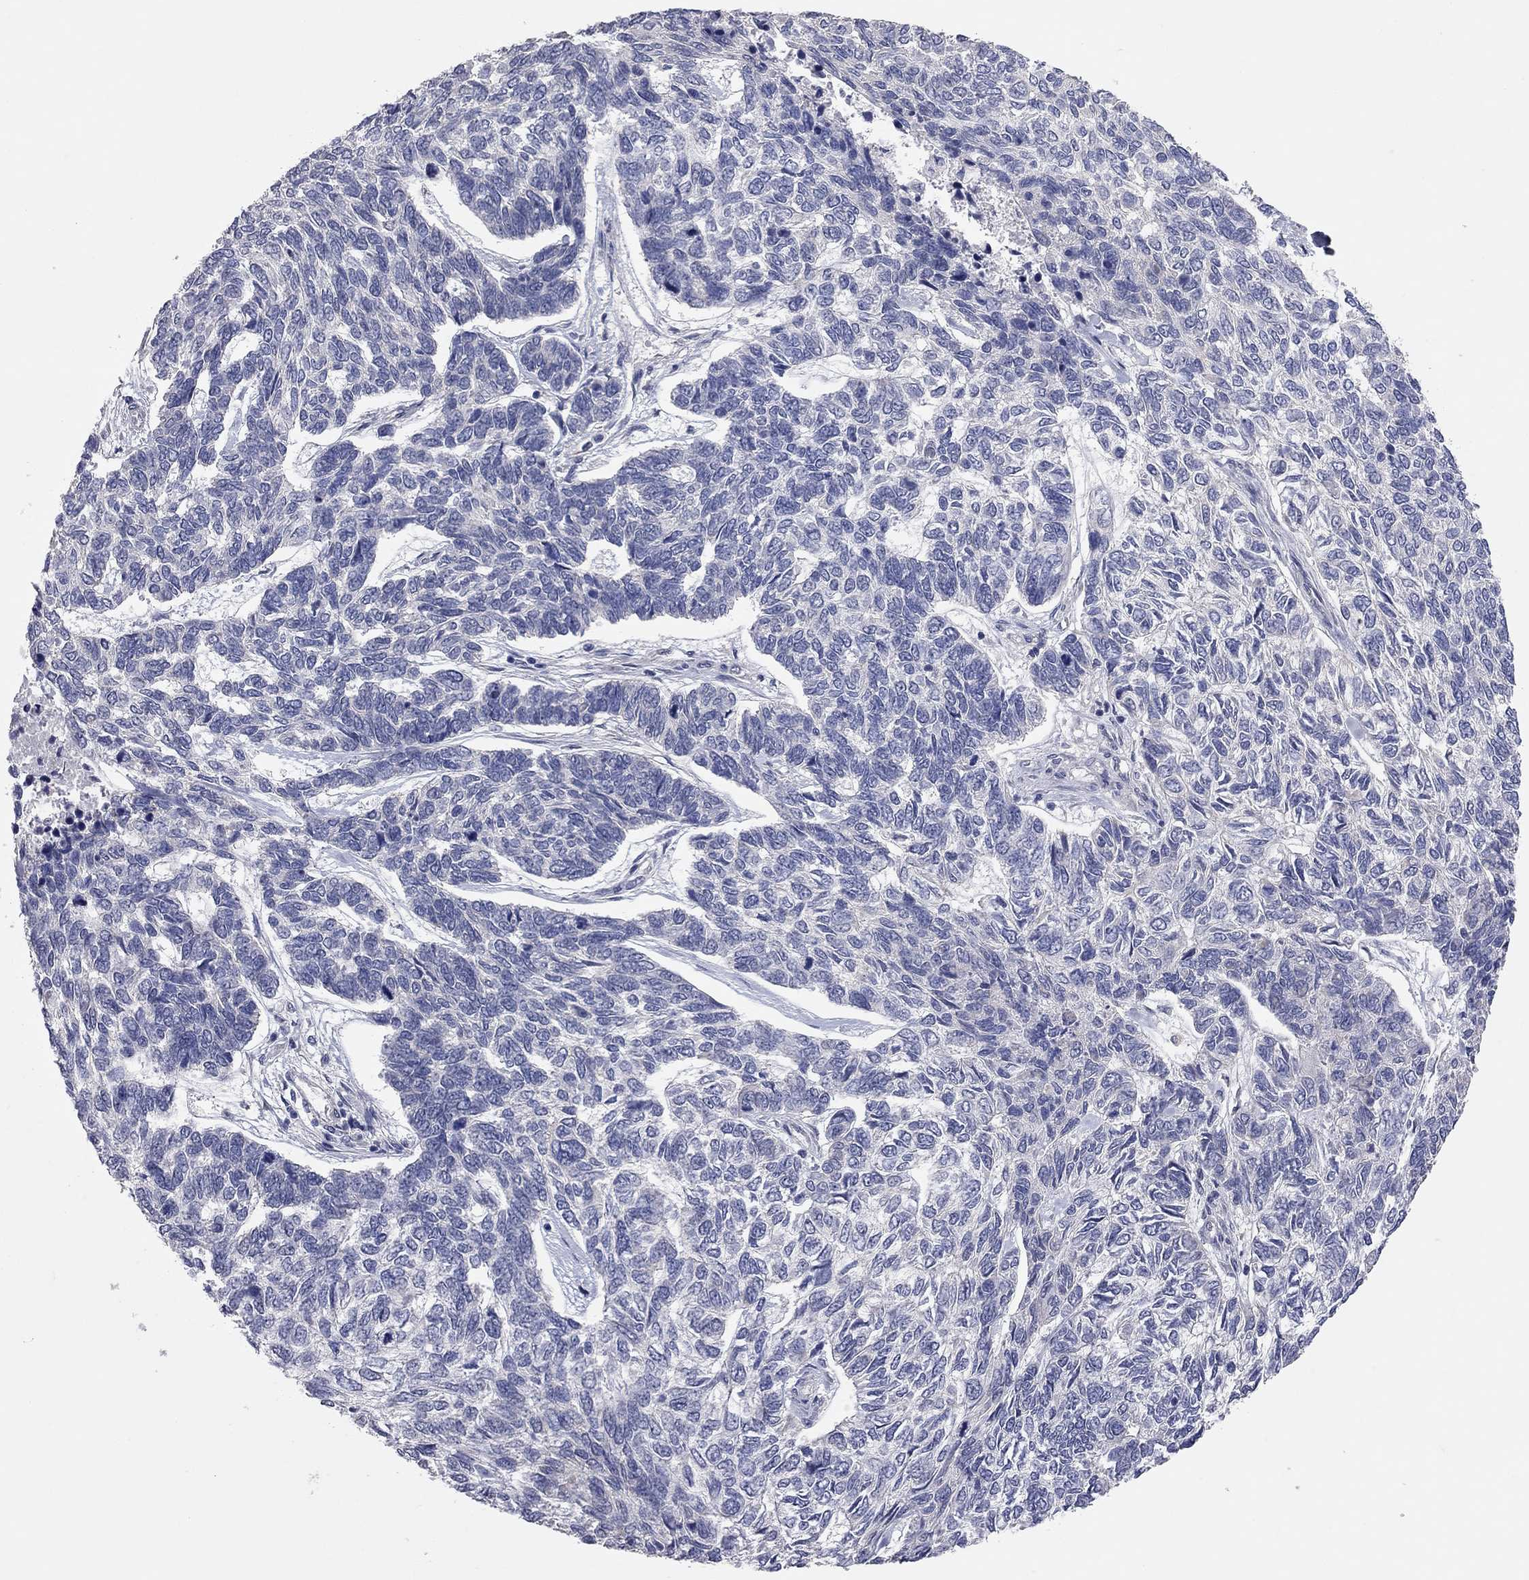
{"staining": {"intensity": "negative", "quantity": "none", "location": "none"}, "tissue": "skin cancer", "cell_type": "Tumor cells", "image_type": "cancer", "snomed": [{"axis": "morphology", "description": "Basal cell carcinoma"}, {"axis": "topography", "description": "Skin"}], "caption": "Immunohistochemistry photomicrograph of skin basal cell carcinoma stained for a protein (brown), which shows no staining in tumor cells.", "gene": "KCNB1", "patient": {"sex": "female", "age": 65}}